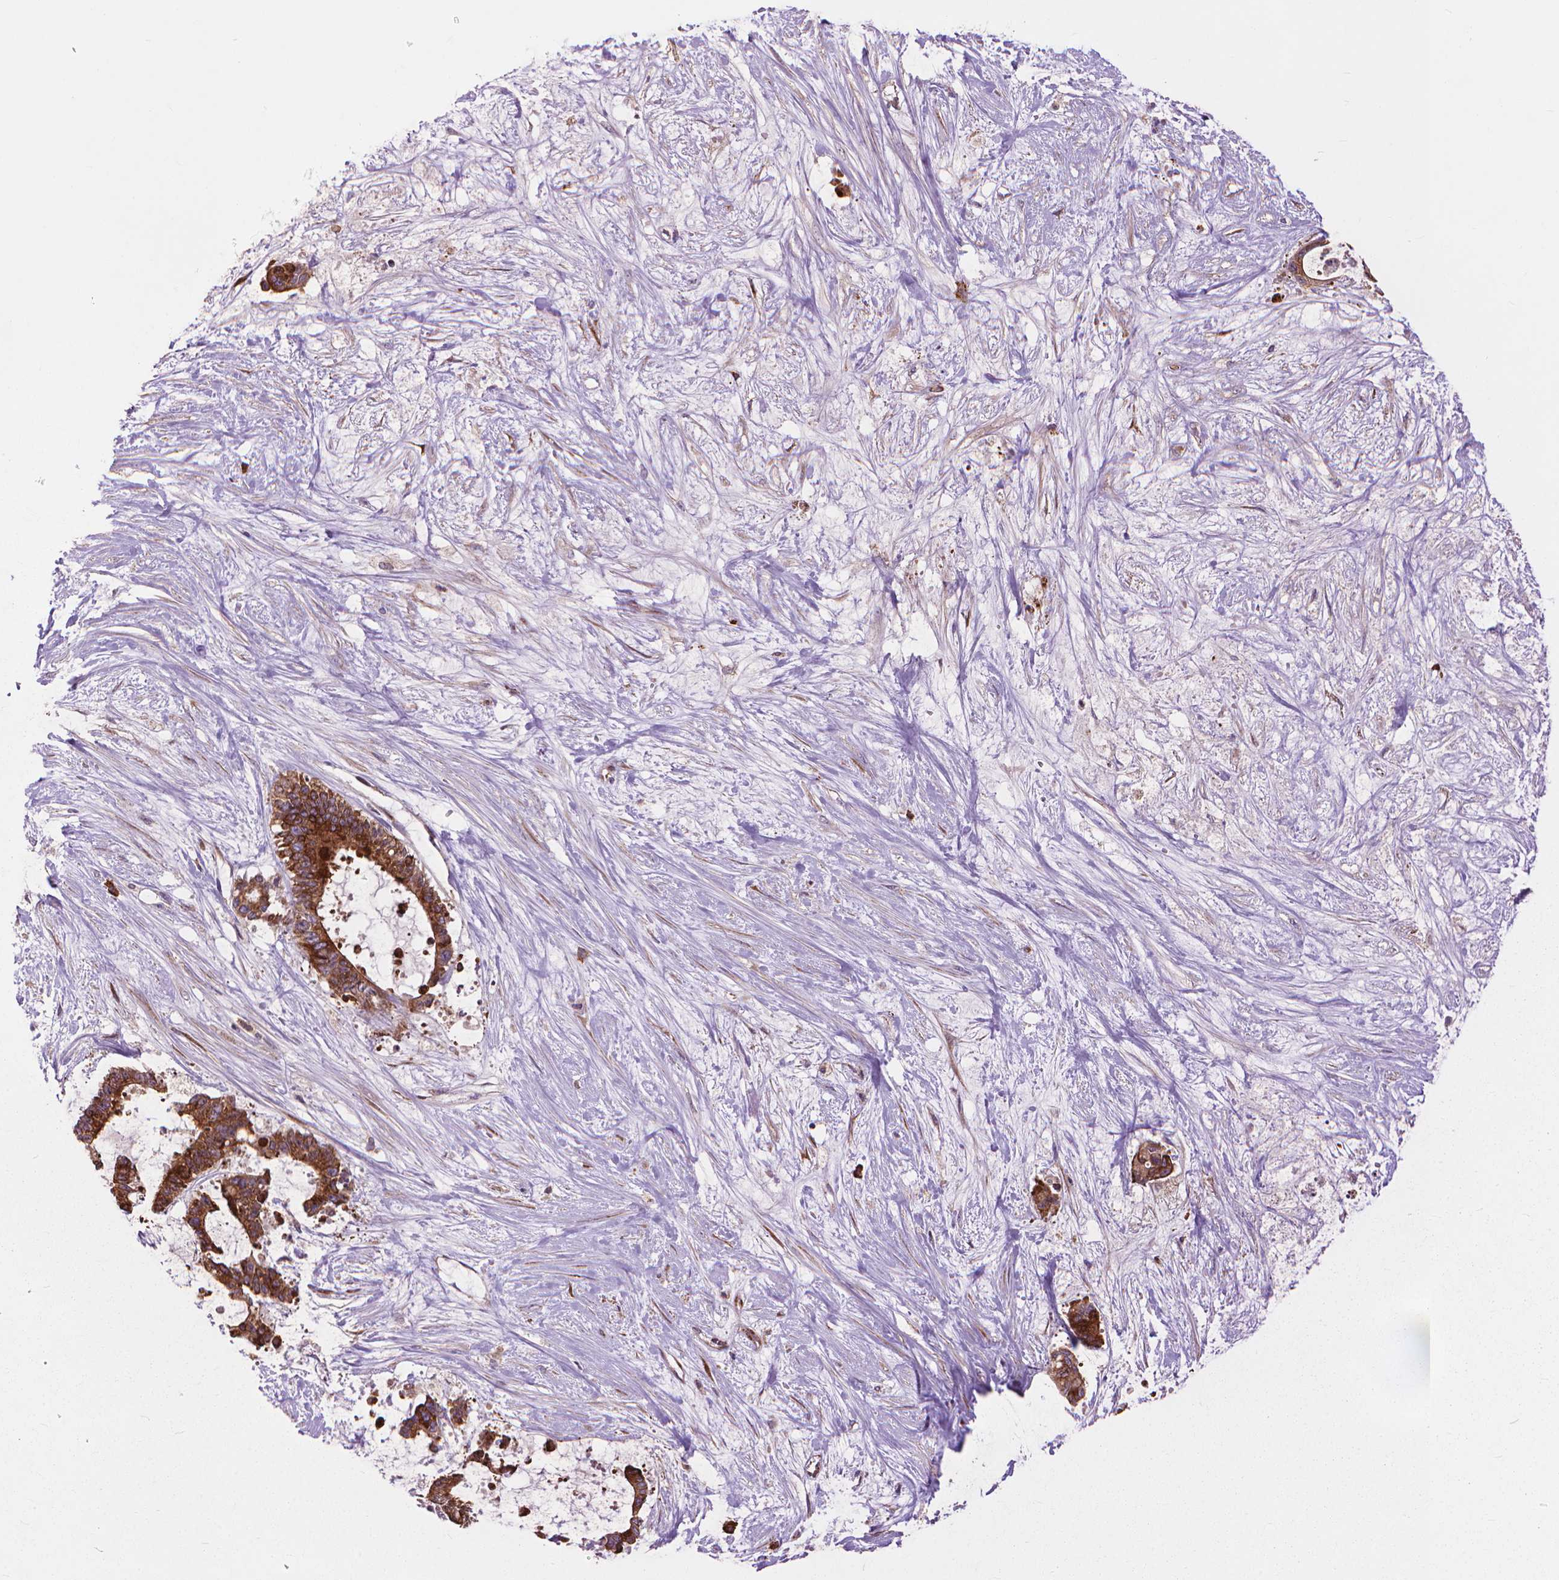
{"staining": {"intensity": "moderate", "quantity": ">75%", "location": "cytoplasmic/membranous"}, "tissue": "liver cancer", "cell_type": "Tumor cells", "image_type": "cancer", "snomed": [{"axis": "morphology", "description": "Normal tissue, NOS"}, {"axis": "morphology", "description": "Cholangiocarcinoma"}, {"axis": "topography", "description": "Liver"}, {"axis": "topography", "description": "Peripheral nerve tissue"}], "caption": "DAB (3,3'-diaminobenzidine) immunohistochemical staining of human liver cancer exhibits moderate cytoplasmic/membranous protein staining in approximately >75% of tumor cells.", "gene": "MYH14", "patient": {"sex": "female", "age": 73}}